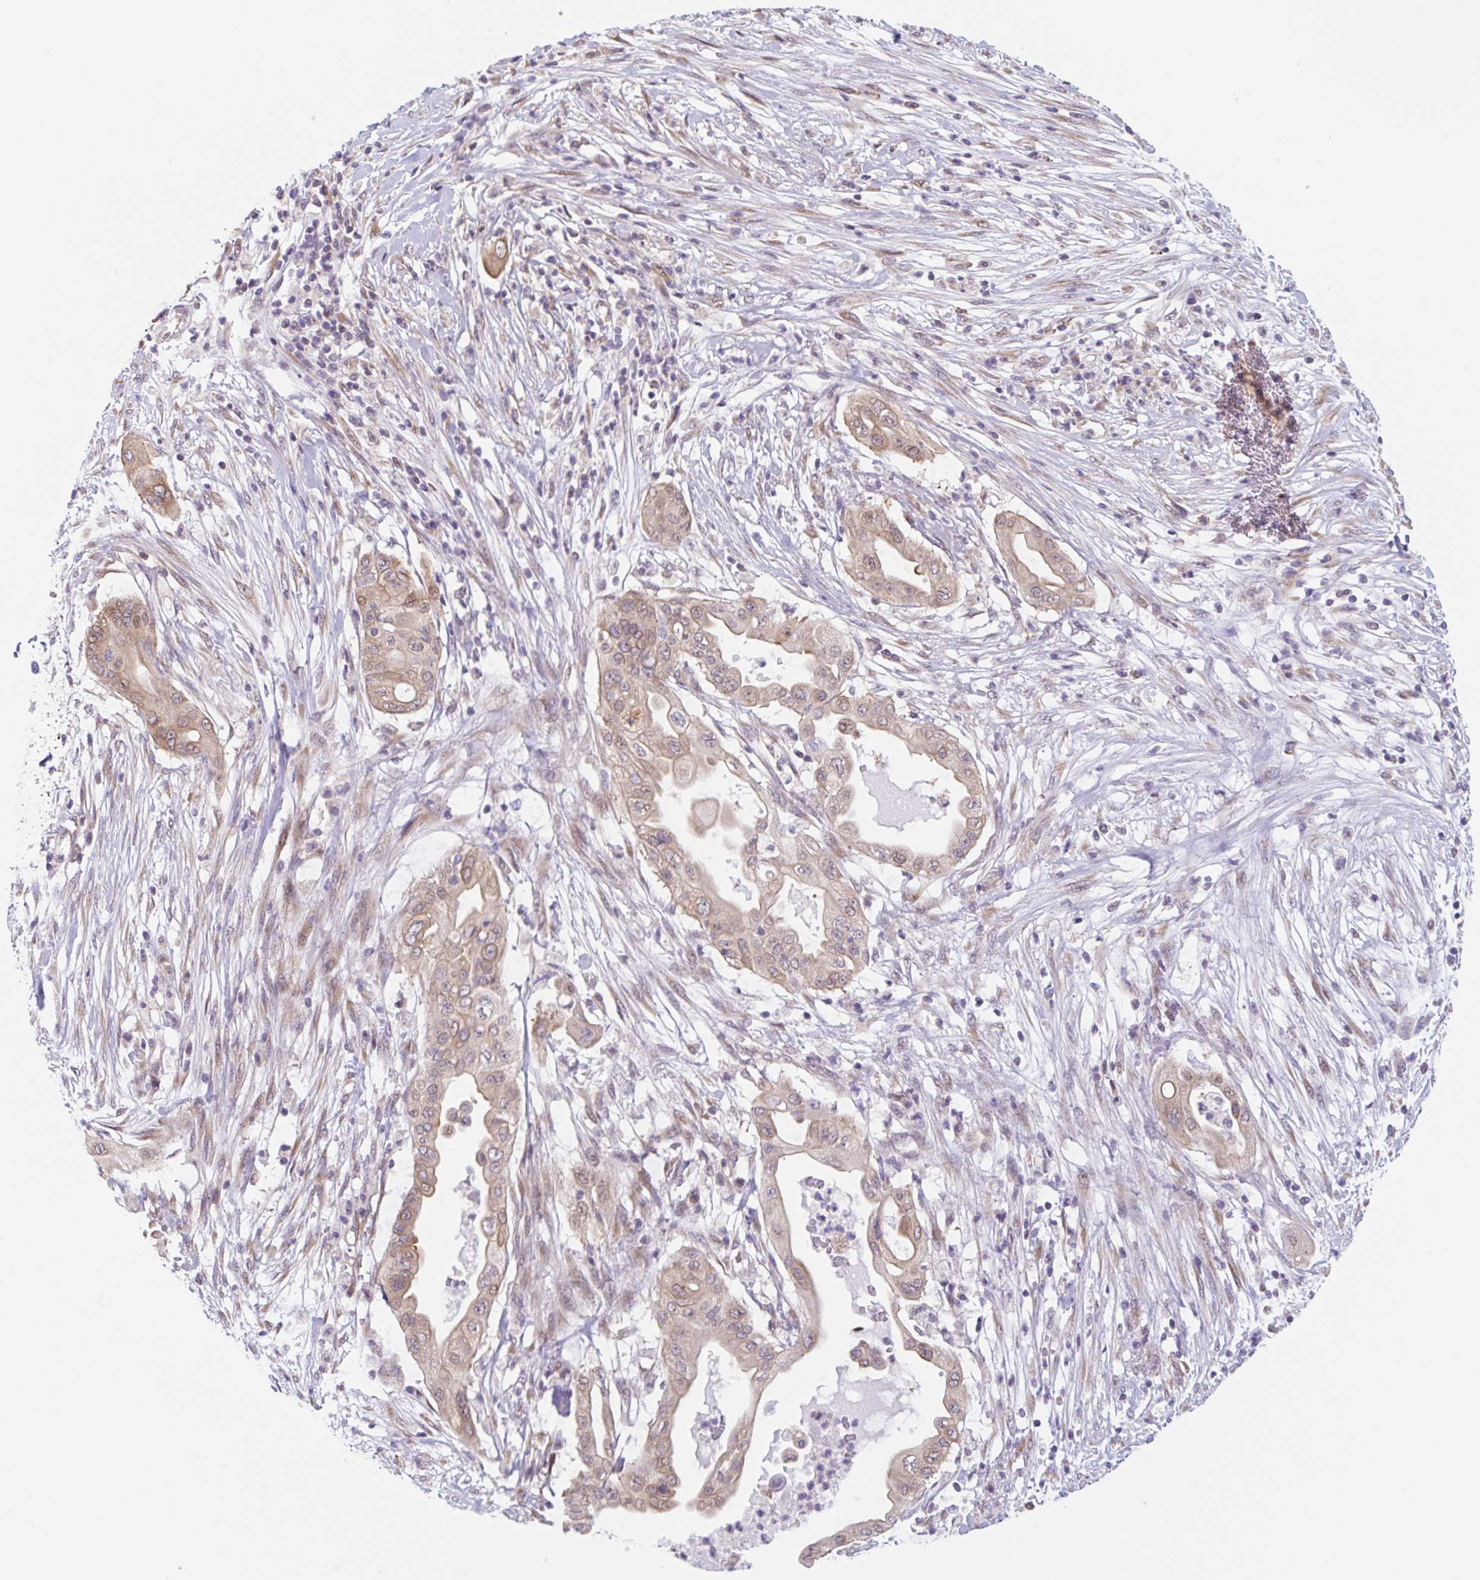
{"staining": {"intensity": "weak", "quantity": ">75%", "location": "cytoplasmic/membranous"}, "tissue": "pancreatic cancer", "cell_type": "Tumor cells", "image_type": "cancer", "snomed": [{"axis": "morphology", "description": "Adenocarcinoma, NOS"}, {"axis": "topography", "description": "Pancreas"}], "caption": "High-power microscopy captured an immunohistochemistry photomicrograph of pancreatic cancer, revealing weak cytoplasmic/membranous expression in approximately >75% of tumor cells. The staining was performed using DAB, with brown indicating positive protein expression. Nuclei are stained blue with hematoxylin.", "gene": "TBPL2", "patient": {"sex": "male", "age": 68}}